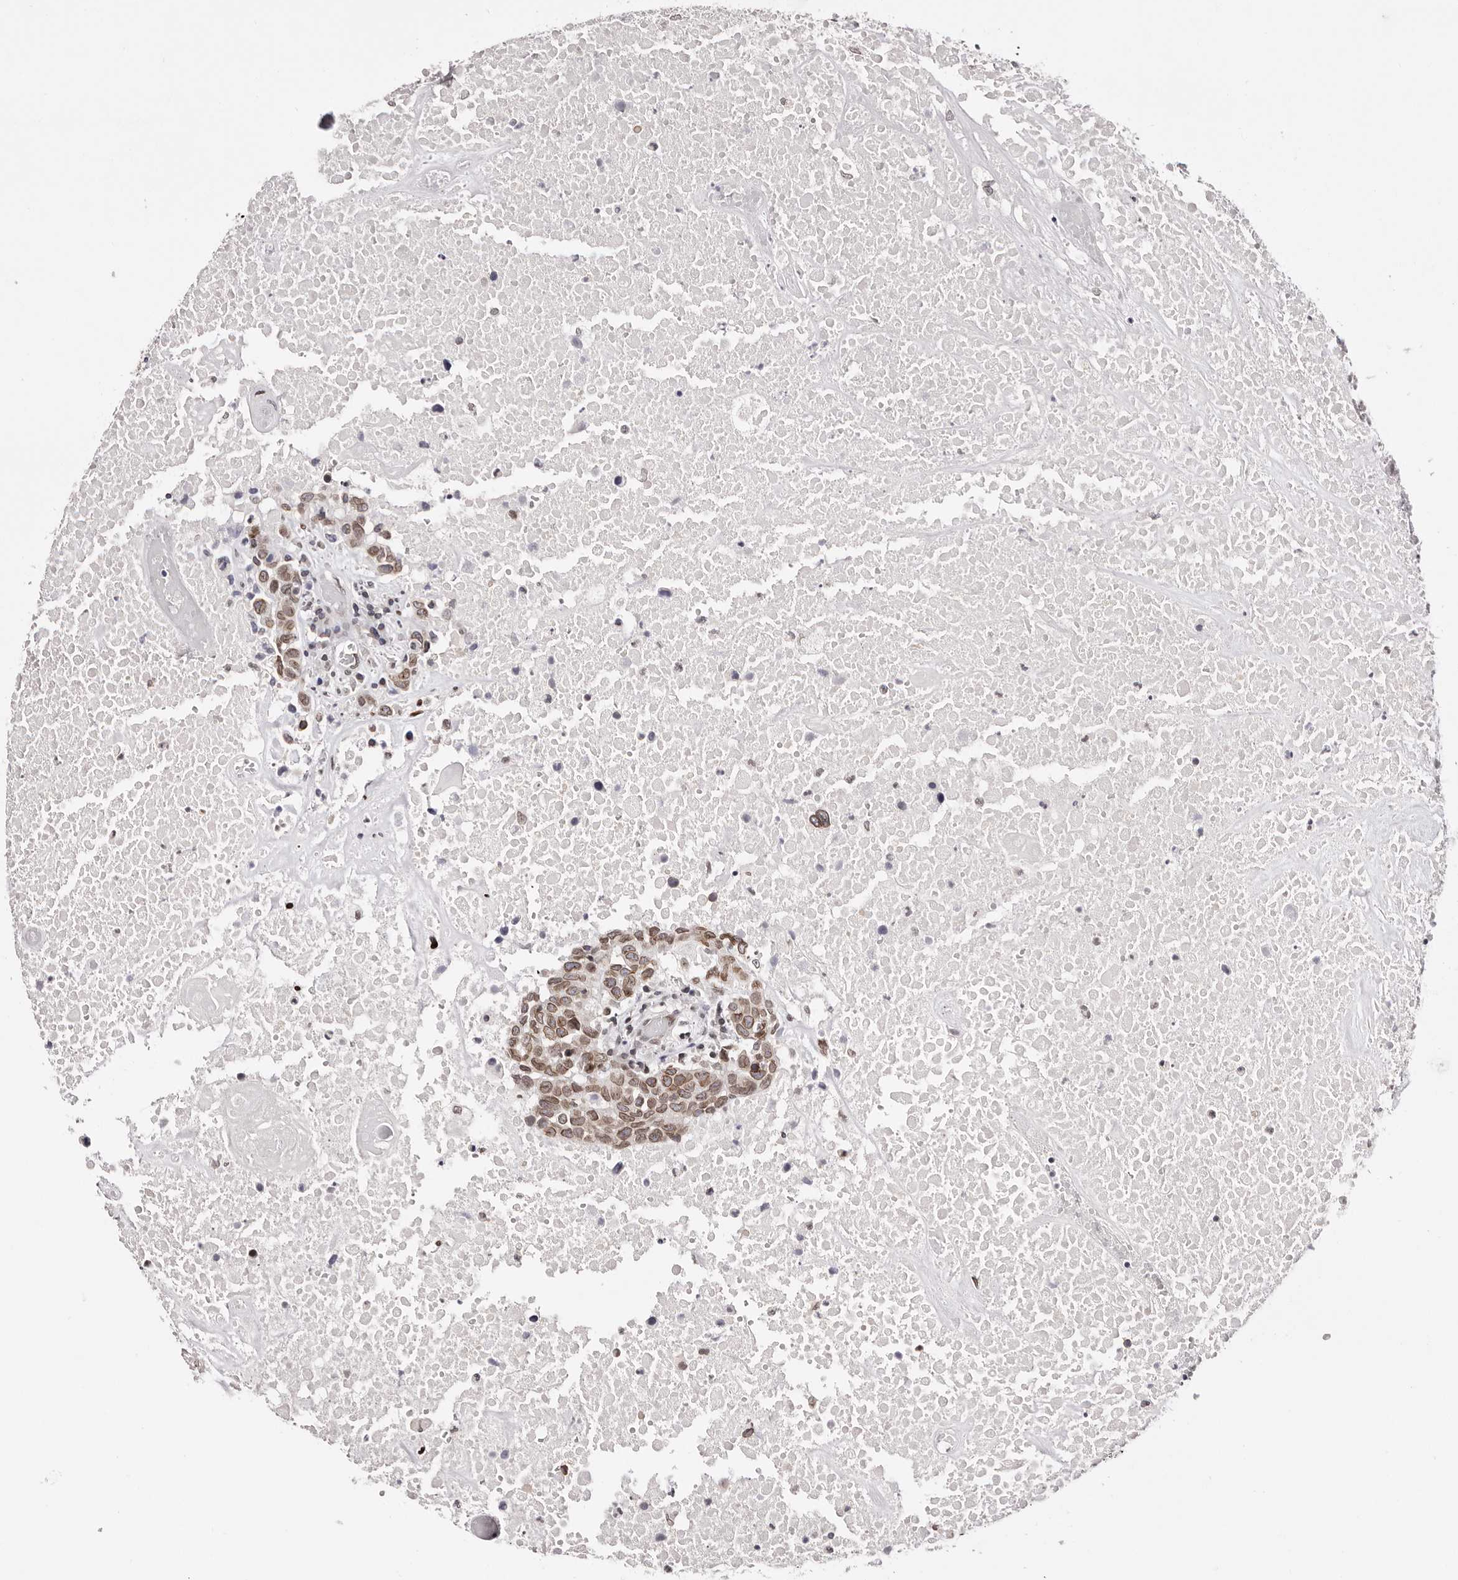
{"staining": {"intensity": "moderate", "quantity": ">75%", "location": "cytoplasmic/membranous,nuclear"}, "tissue": "head and neck cancer", "cell_type": "Tumor cells", "image_type": "cancer", "snomed": [{"axis": "morphology", "description": "Squamous cell carcinoma, NOS"}, {"axis": "topography", "description": "Head-Neck"}], "caption": "About >75% of tumor cells in head and neck cancer display moderate cytoplasmic/membranous and nuclear protein staining as visualized by brown immunohistochemical staining.", "gene": "NUP153", "patient": {"sex": "male", "age": 66}}